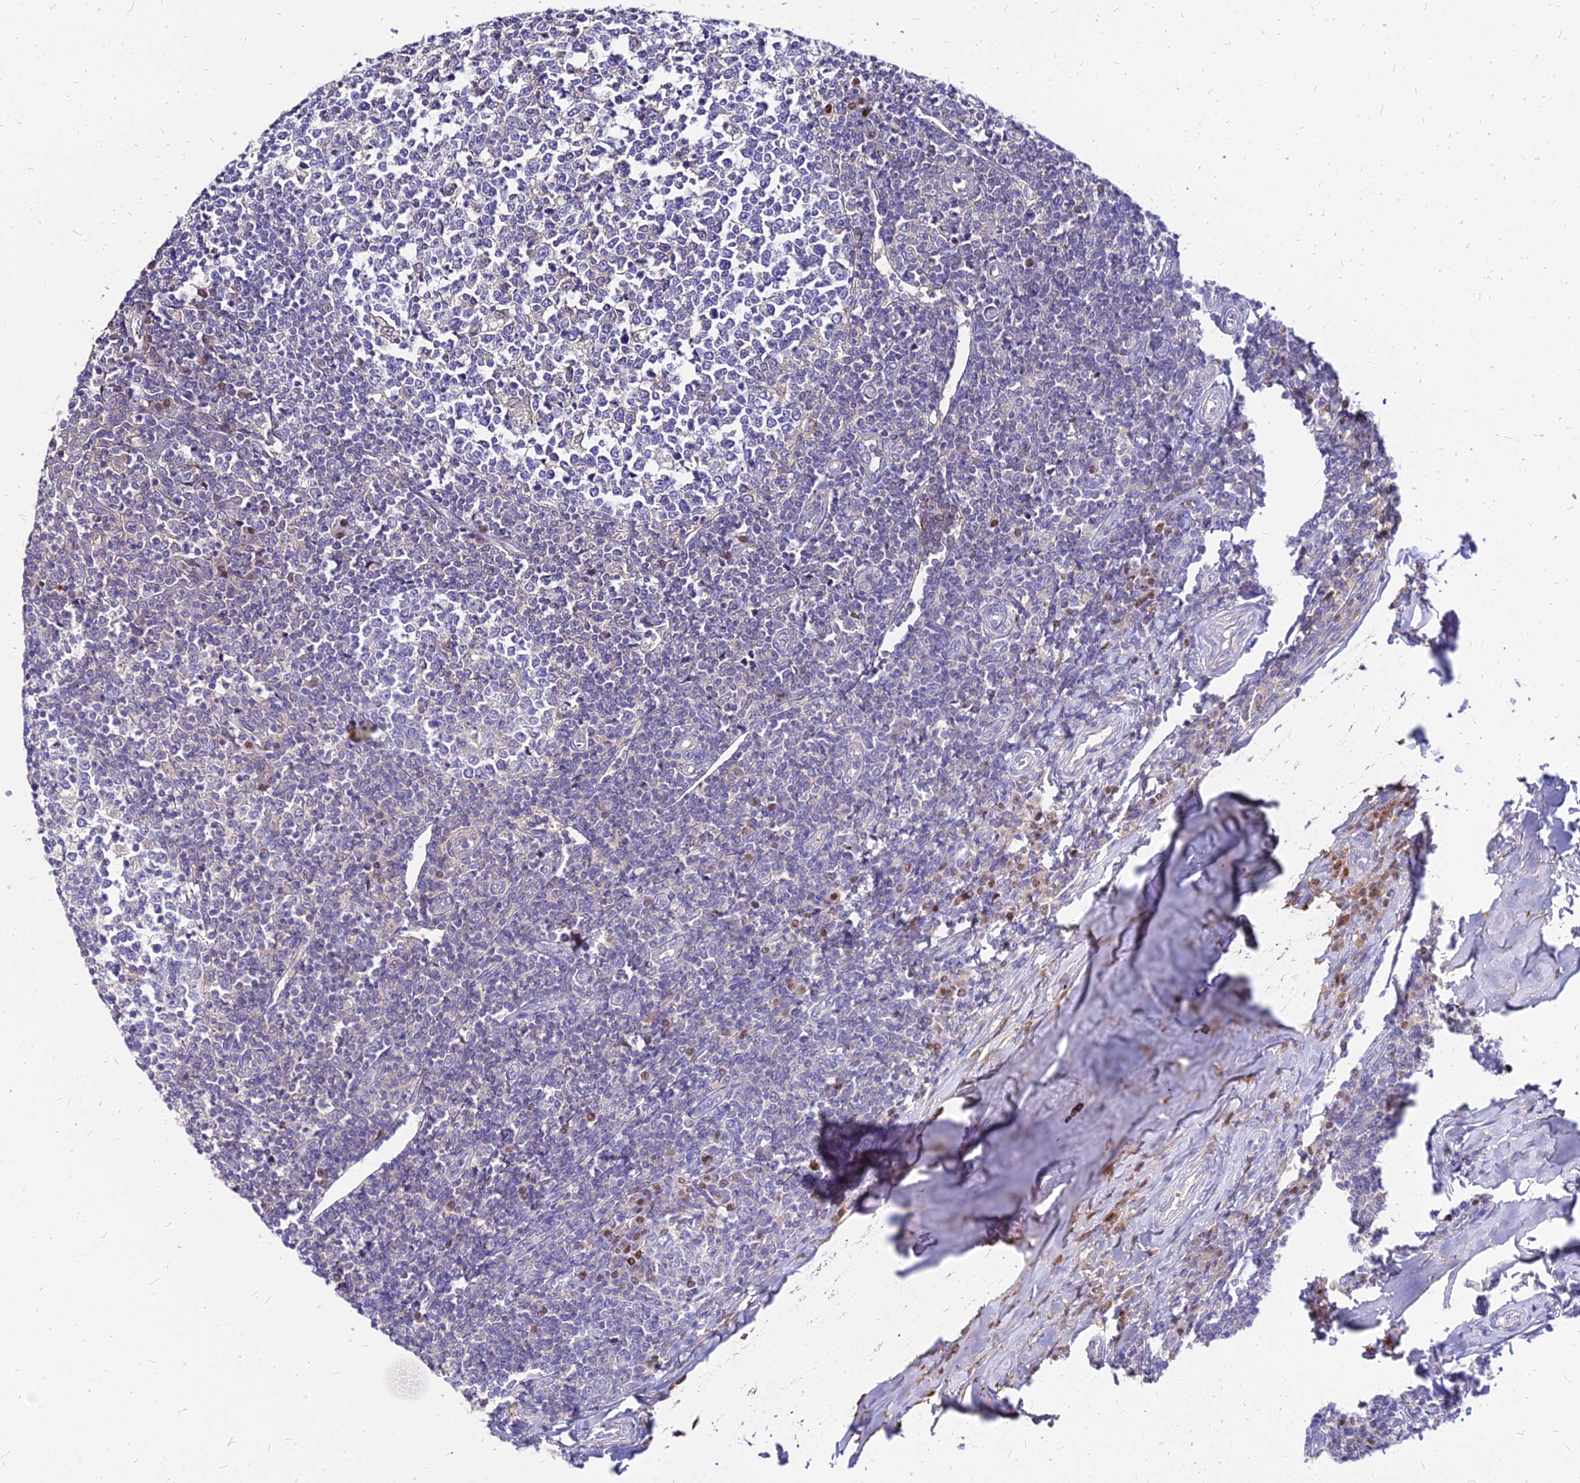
{"staining": {"intensity": "negative", "quantity": "none", "location": "none"}, "tissue": "tonsil", "cell_type": "Germinal center cells", "image_type": "normal", "snomed": [{"axis": "morphology", "description": "Normal tissue, NOS"}, {"axis": "topography", "description": "Tonsil"}], "caption": "Immunohistochemical staining of normal tonsil demonstrates no significant positivity in germinal center cells. (Stains: DAB immunohistochemistry (IHC) with hematoxylin counter stain, Microscopy: brightfield microscopy at high magnification).", "gene": "ACSM6", "patient": {"sex": "female", "age": 19}}